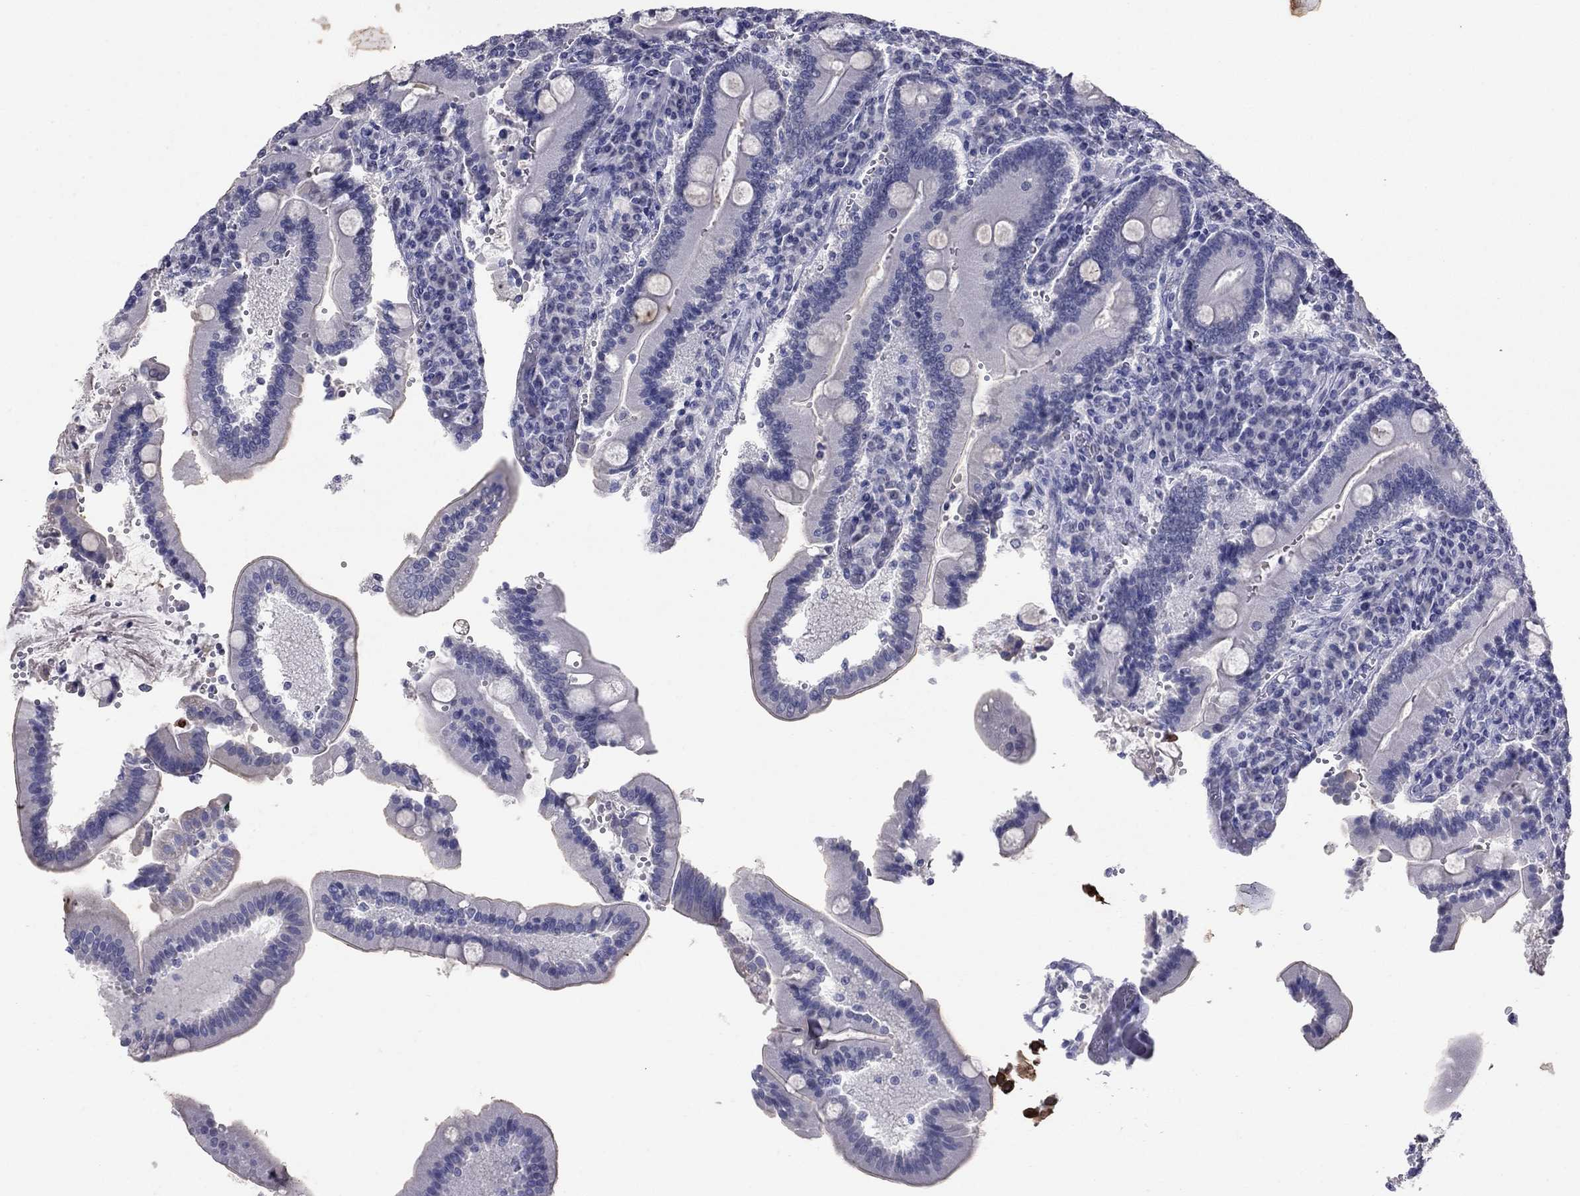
{"staining": {"intensity": "negative", "quantity": "none", "location": "none"}, "tissue": "duodenum", "cell_type": "Glandular cells", "image_type": "normal", "snomed": [{"axis": "morphology", "description": "Normal tissue, NOS"}, {"axis": "topography", "description": "Duodenum"}], "caption": "Immunohistochemistry image of benign duodenum stained for a protein (brown), which exhibits no staining in glandular cells. Brightfield microscopy of immunohistochemistry (IHC) stained with DAB (brown) and hematoxylin (blue), captured at high magnification.", "gene": "KRT75", "patient": {"sex": "female", "age": 62}}